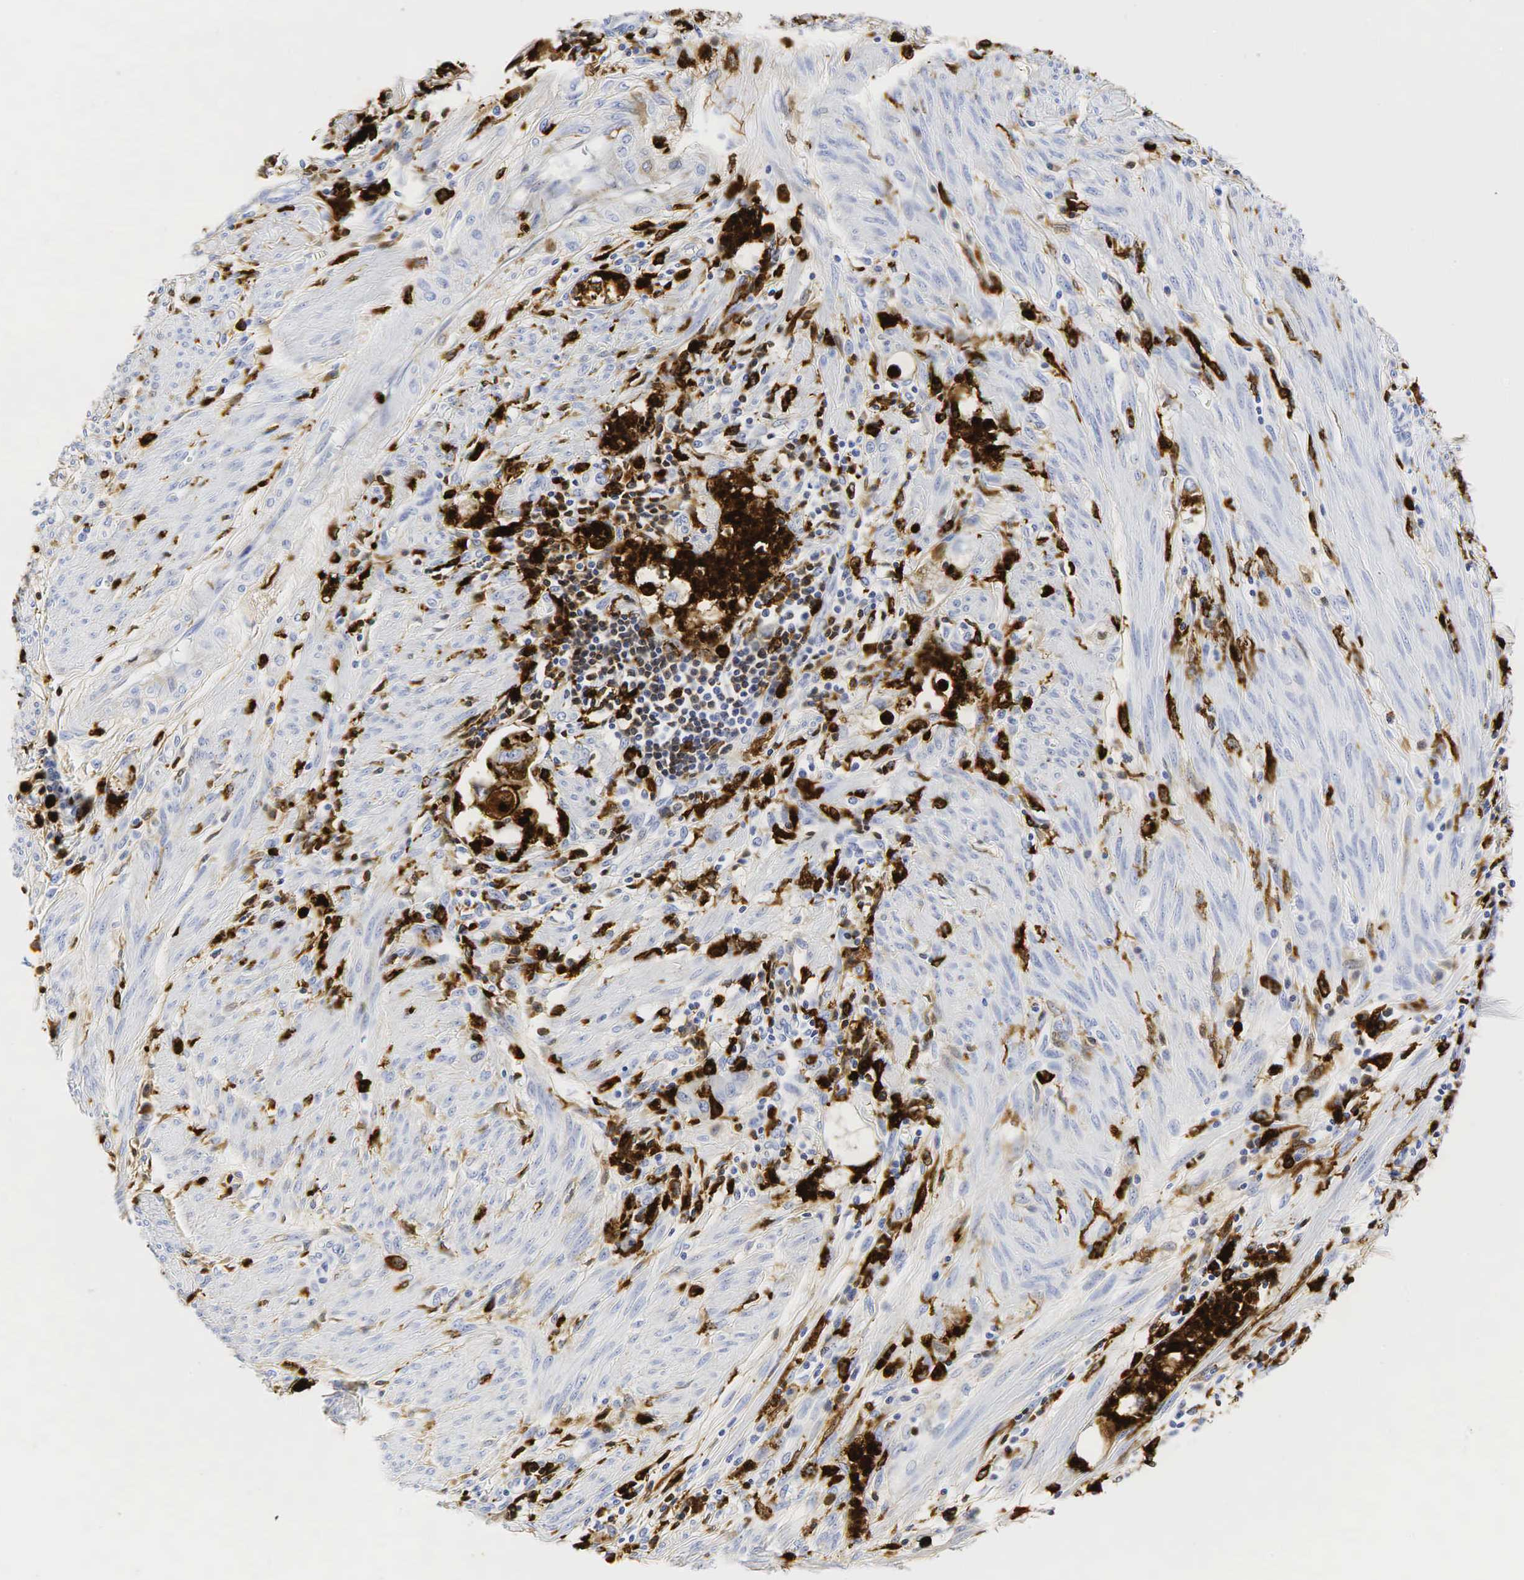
{"staining": {"intensity": "negative", "quantity": "none", "location": "none"}, "tissue": "endometrial cancer", "cell_type": "Tumor cells", "image_type": "cancer", "snomed": [{"axis": "morphology", "description": "Adenocarcinoma, NOS"}, {"axis": "topography", "description": "Endometrium"}], "caption": "Tumor cells show no significant positivity in adenocarcinoma (endometrial). (Immunohistochemistry (ihc), brightfield microscopy, high magnification).", "gene": "LYZ", "patient": {"sex": "female", "age": 75}}